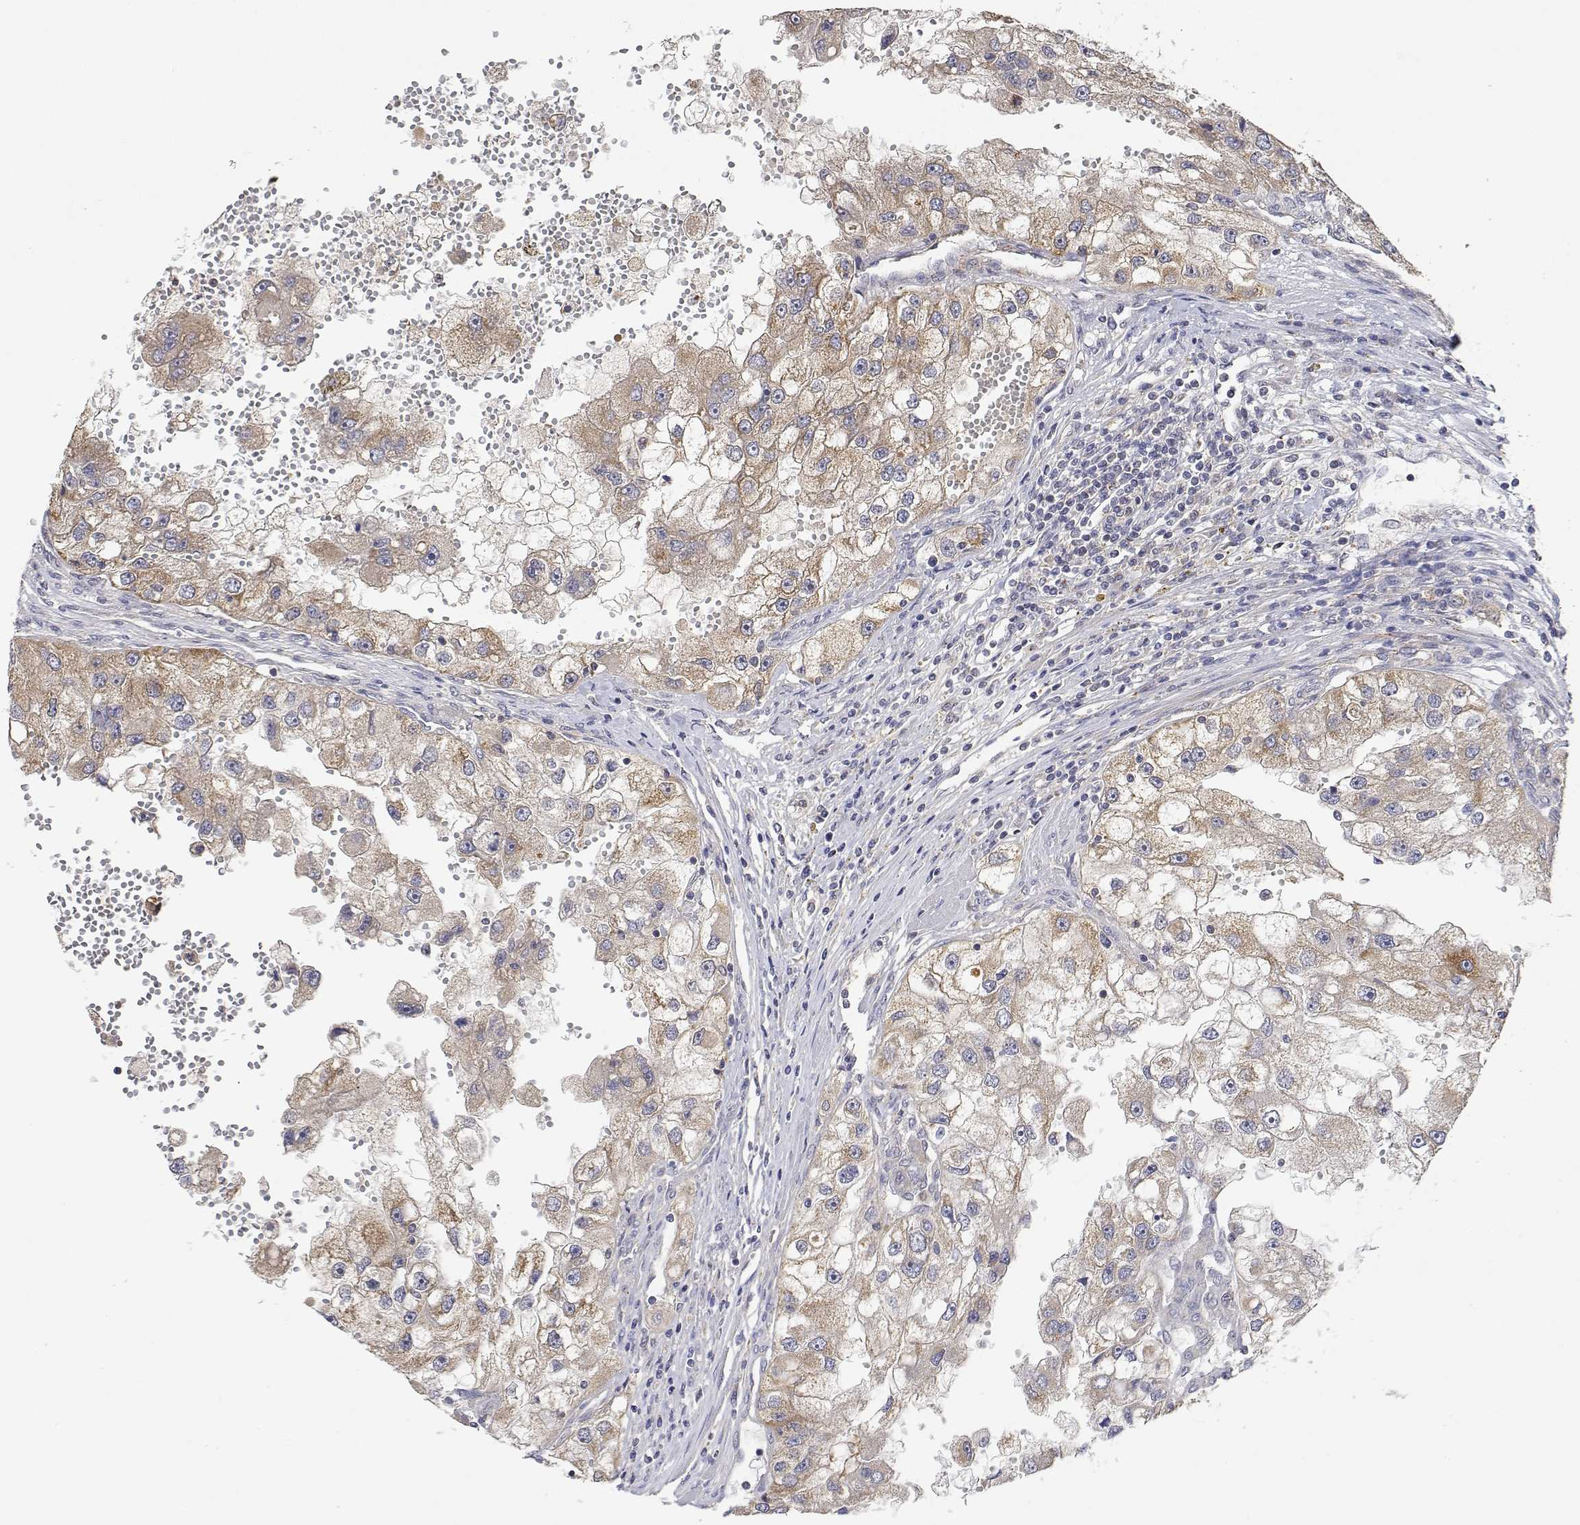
{"staining": {"intensity": "weak", "quantity": ">75%", "location": "cytoplasmic/membranous"}, "tissue": "renal cancer", "cell_type": "Tumor cells", "image_type": "cancer", "snomed": [{"axis": "morphology", "description": "Adenocarcinoma, NOS"}, {"axis": "topography", "description": "Kidney"}], "caption": "Human renal cancer stained with a protein marker exhibits weak staining in tumor cells.", "gene": "LONRF3", "patient": {"sex": "male", "age": 63}}